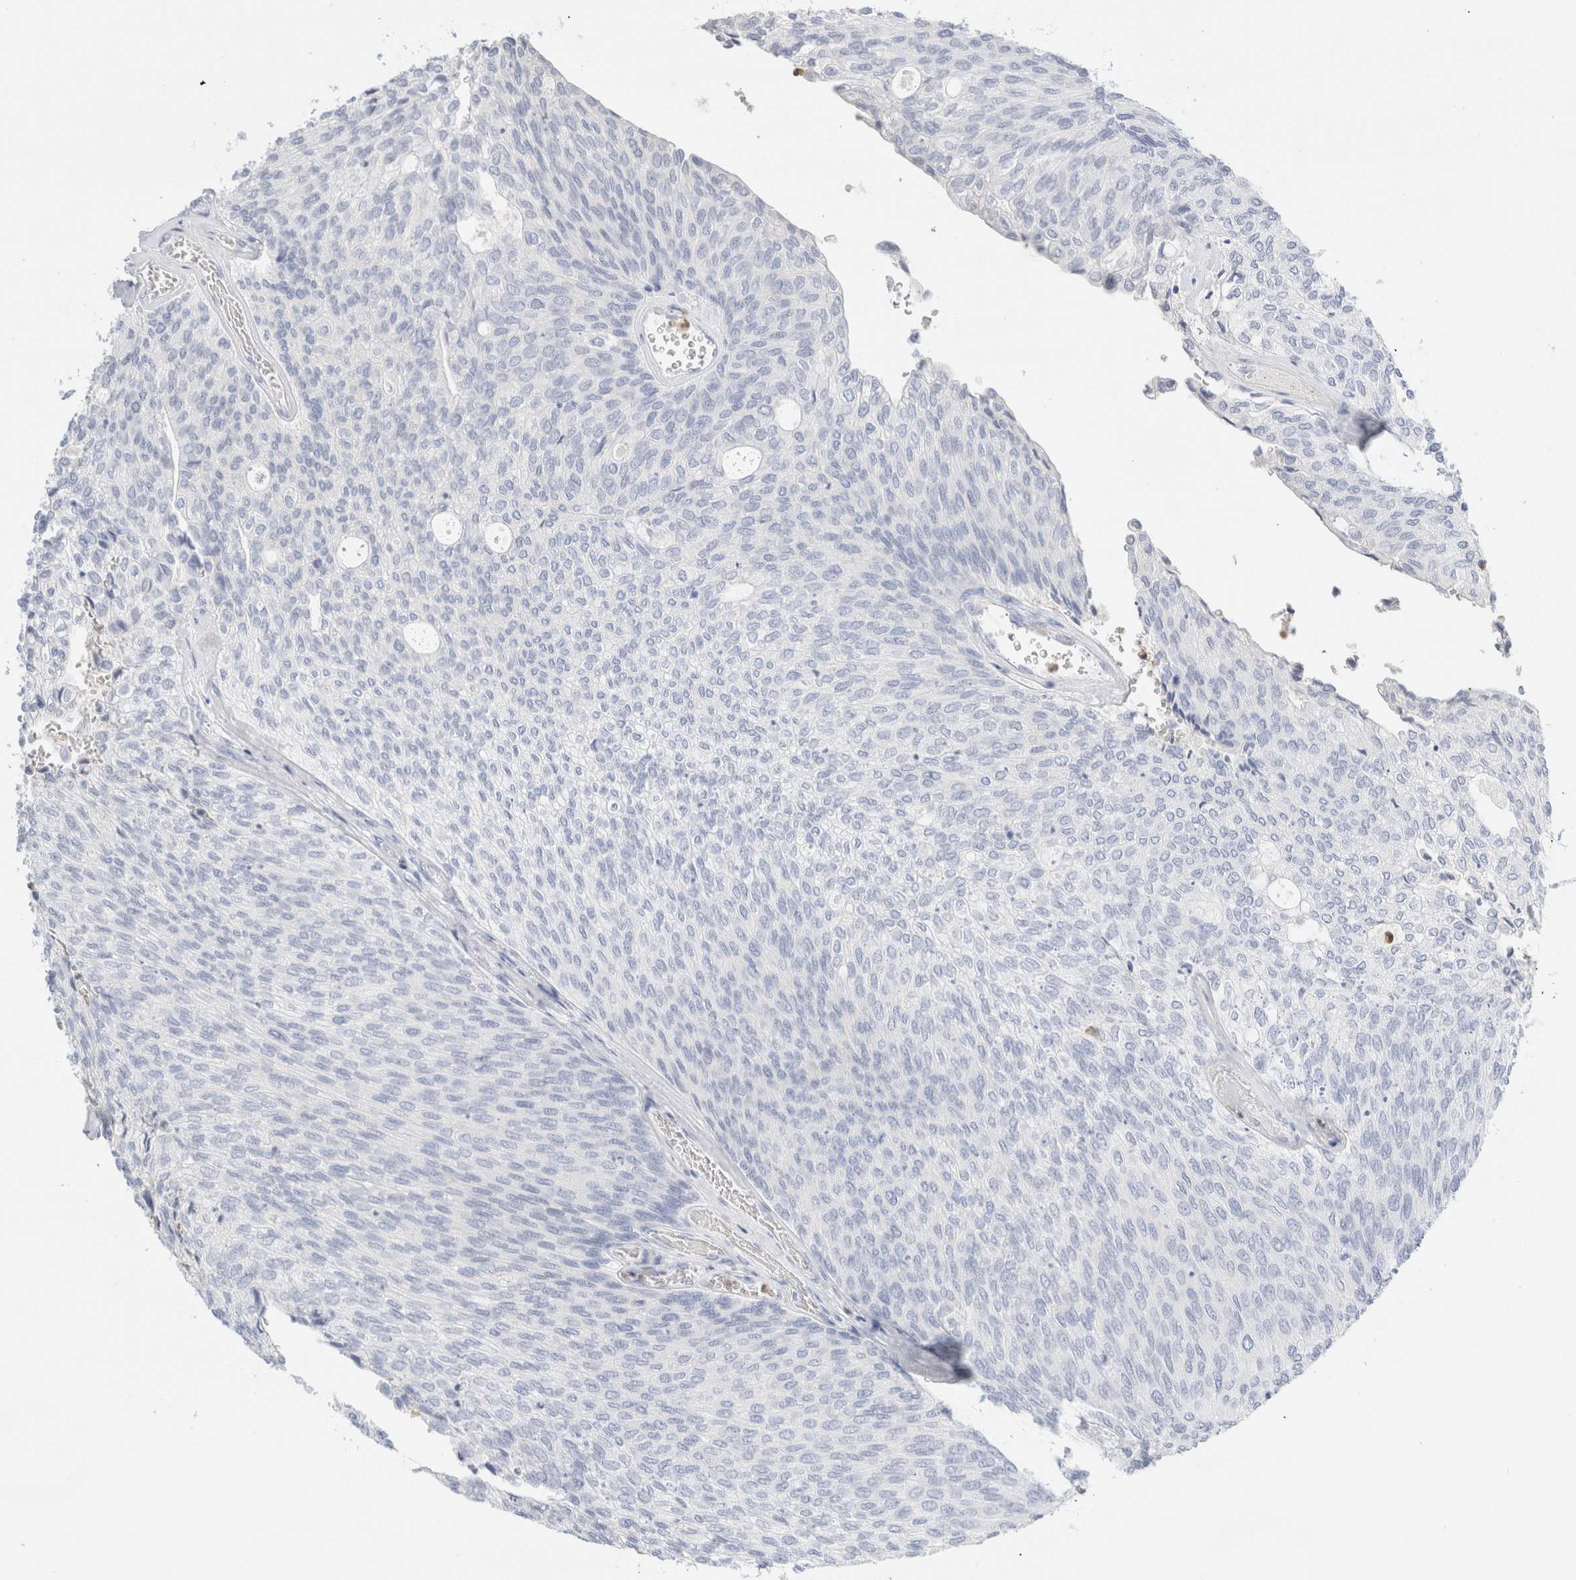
{"staining": {"intensity": "negative", "quantity": "none", "location": "none"}, "tissue": "urothelial cancer", "cell_type": "Tumor cells", "image_type": "cancer", "snomed": [{"axis": "morphology", "description": "Urothelial carcinoma, Low grade"}, {"axis": "topography", "description": "Urinary bladder"}], "caption": "This is an IHC photomicrograph of human low-grade urothelial carcinoma. There is no positivity in tumor cells.", "gene": "ARG1", "patient": {"sex": "female", "age": 79}}